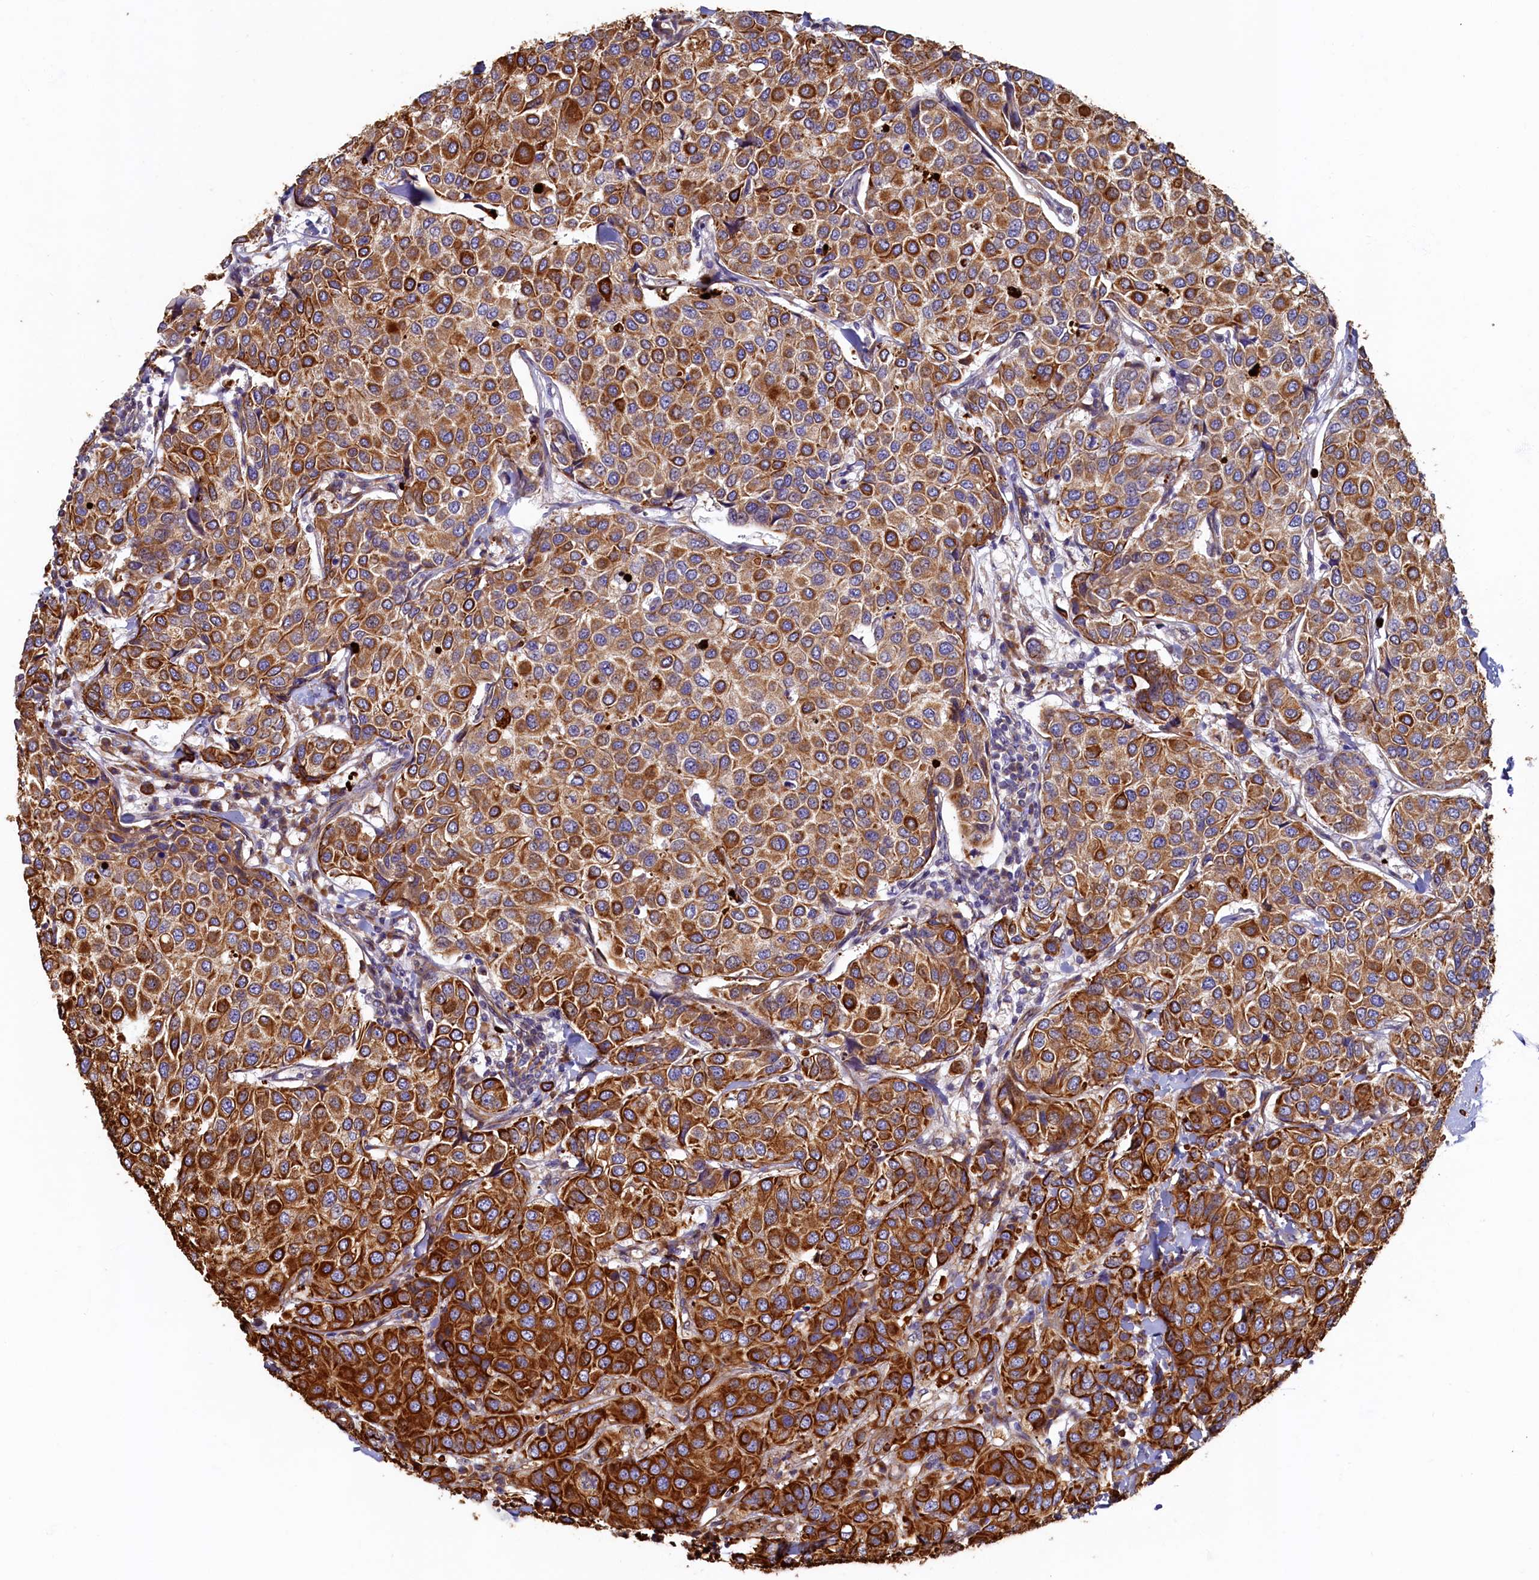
{"staining": {"intensity": "strong", "quantity": ">75%", "location": "cytoplasmic/membranous"}, "tissue": "breast cancer", "cell_type": "Tumor cells", "image_type": "cancer", "snomed": [{"axis": "morphology", "description": "Duct carcinoma"}, {"axis": "topography", "description": "Breast"}], "caption": "An immunohistochemistry image of neoplastic tissue is shown. Protein staining in brown highlights strong cytoplasmic/membranous positivity in infiltrating ductal carcinoma (breast) within tumor cells.", "gene": "LRRC57", "patient": {"sex": "female", "age": 55}}